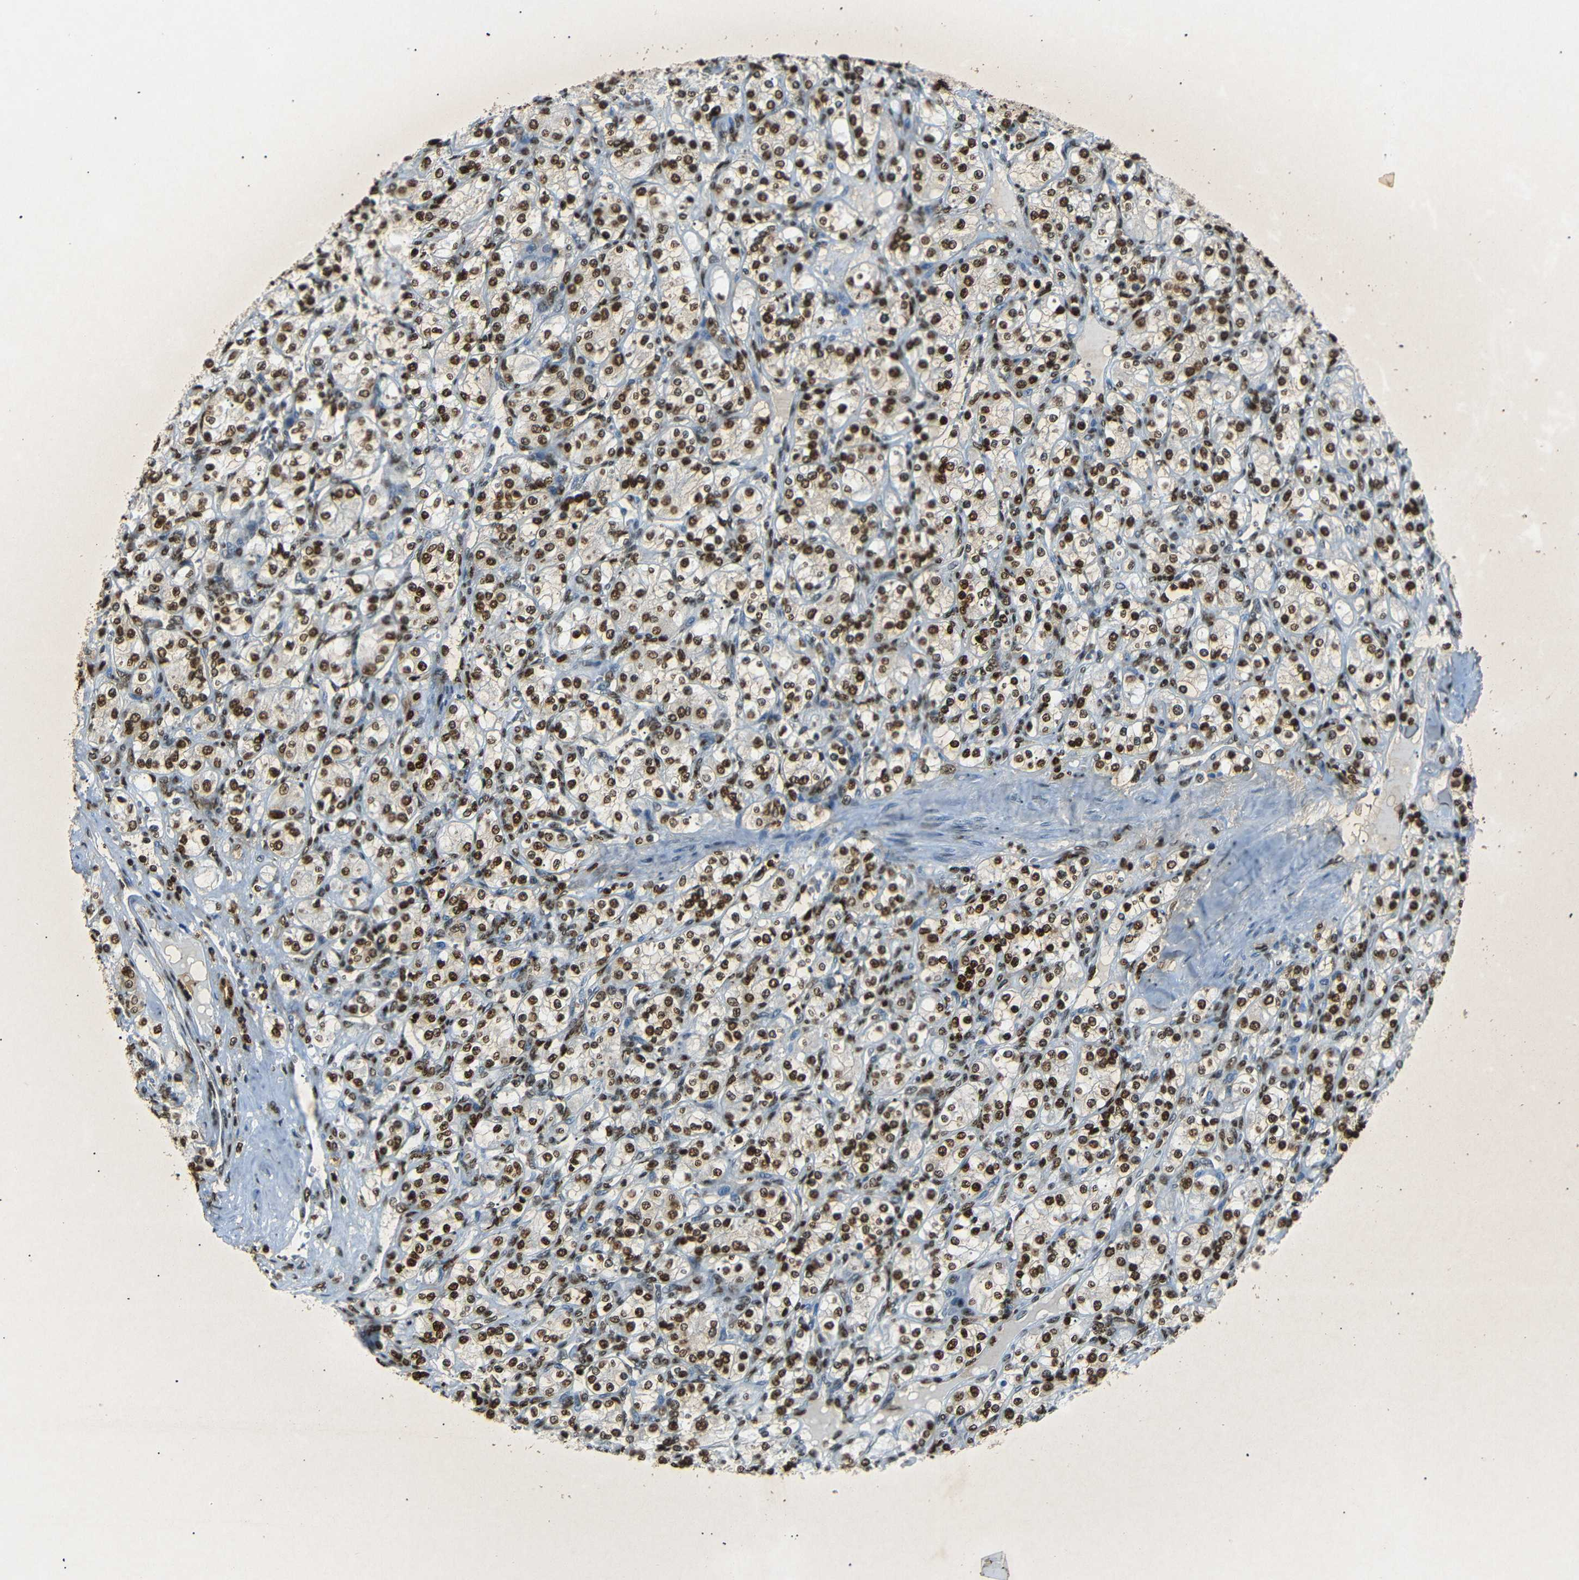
{"staining": {"intensity": "strong", "quantity": ">75%", "location": "nuclear"}, "tissue": "renal cancer", "cell_type": "Tumor cells", "image_type": "cancer", "snomed": [{"axis": "morphology", "description": "Adenocarcinoma, NOS"}, {"axis": "topography", "description": "Kidney"}], "caption": "Protein expression by immunohistochemistry shows strong nuclear staining in approximately >75% of tumor cells in renal cancer (adenocarcinoma). The staining was performed using DAB (3,3'-diaminobenzidine) to visualize the protein expression in brown, while the nuclei were stained in blue with hematoxylin (Magnification: 20x).", "gene": "HMGN1", "patient": {"sex": "male", "age": 77}}